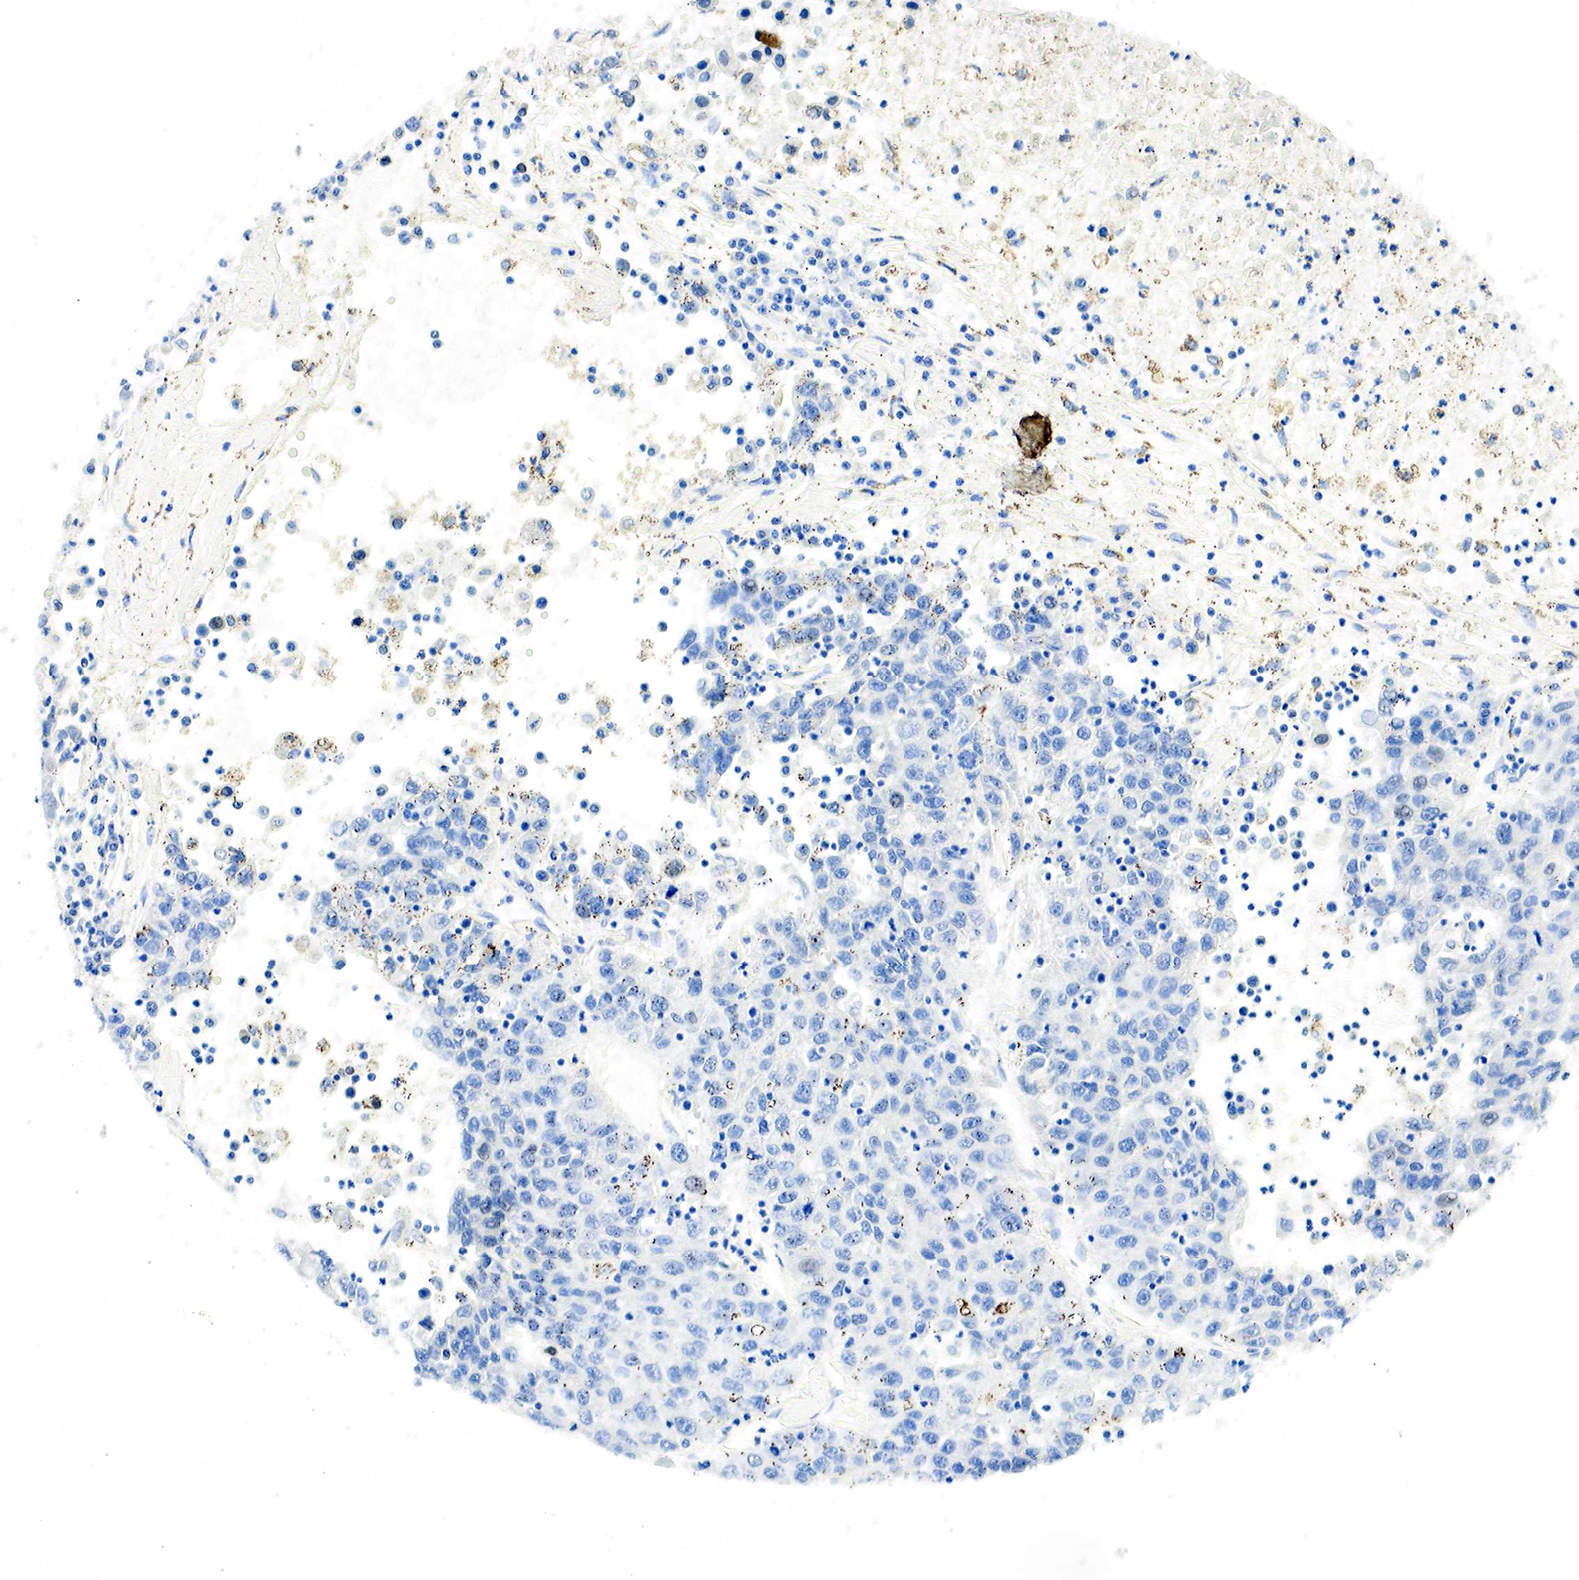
{"staining": {"intensity": "negative", "quantity": "none", "location": "none"}, "tissue": "liver cancer", "cell_type": "Tumor cells", "image_type": "cancer", "snomed": [{"axis": "morphology", "description": "Carcinoma, Hepatocellular, NOS"}, {"axis": "topography", "description": "Liver"}], "caption": "IHC image of neoplastic tissue: human liver cancer stained with DAB (3,3'-diaminobenzidine) demonstrates no significant protein positivity in tumor cells. (DAB IHC visualized using brightfield microscopy, high magnification).", "gene": "PGR", "patient": {"sex": "male", "age": 49}}